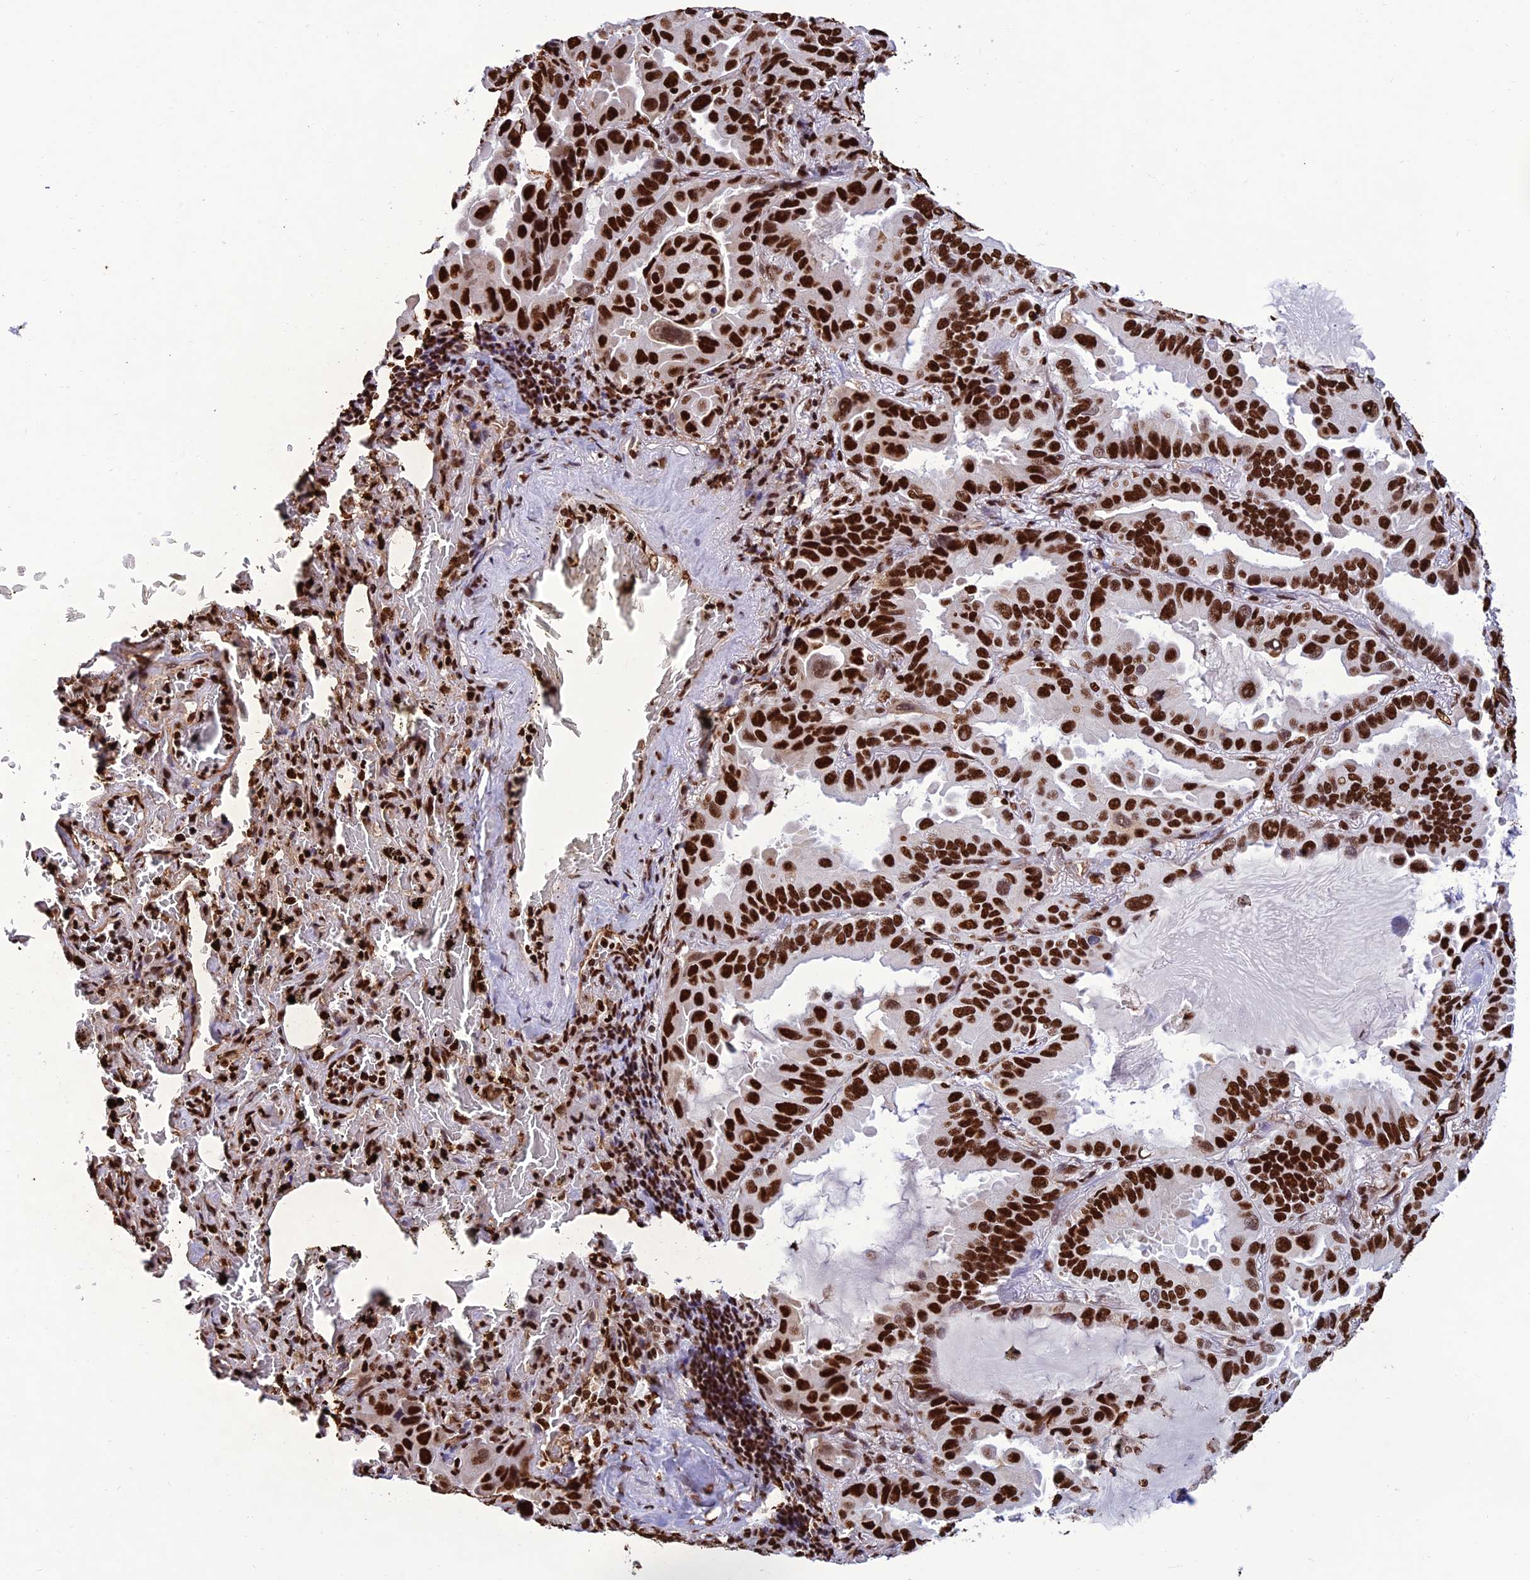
{"staining": {"intensity": "strong", "quantity": ">75%", "location": "nuclear"}, "tissue": "lung cancer", "cell_type": "Tumor cells", "image_type": "cancer", "snomed": [{"axis": "morphology", "description": "Adenocarcinoma, NOS"}, {"axis": "topography", "description": "Lung"}], "caption": "Immunohistochemical staining of lung cancer (adenocarcinoma) reveals high levels of strong nuclear positivity in about >75% of tumor cells.", "gene": "INO80E", "patient": {"sex": "male", "age": 64}}